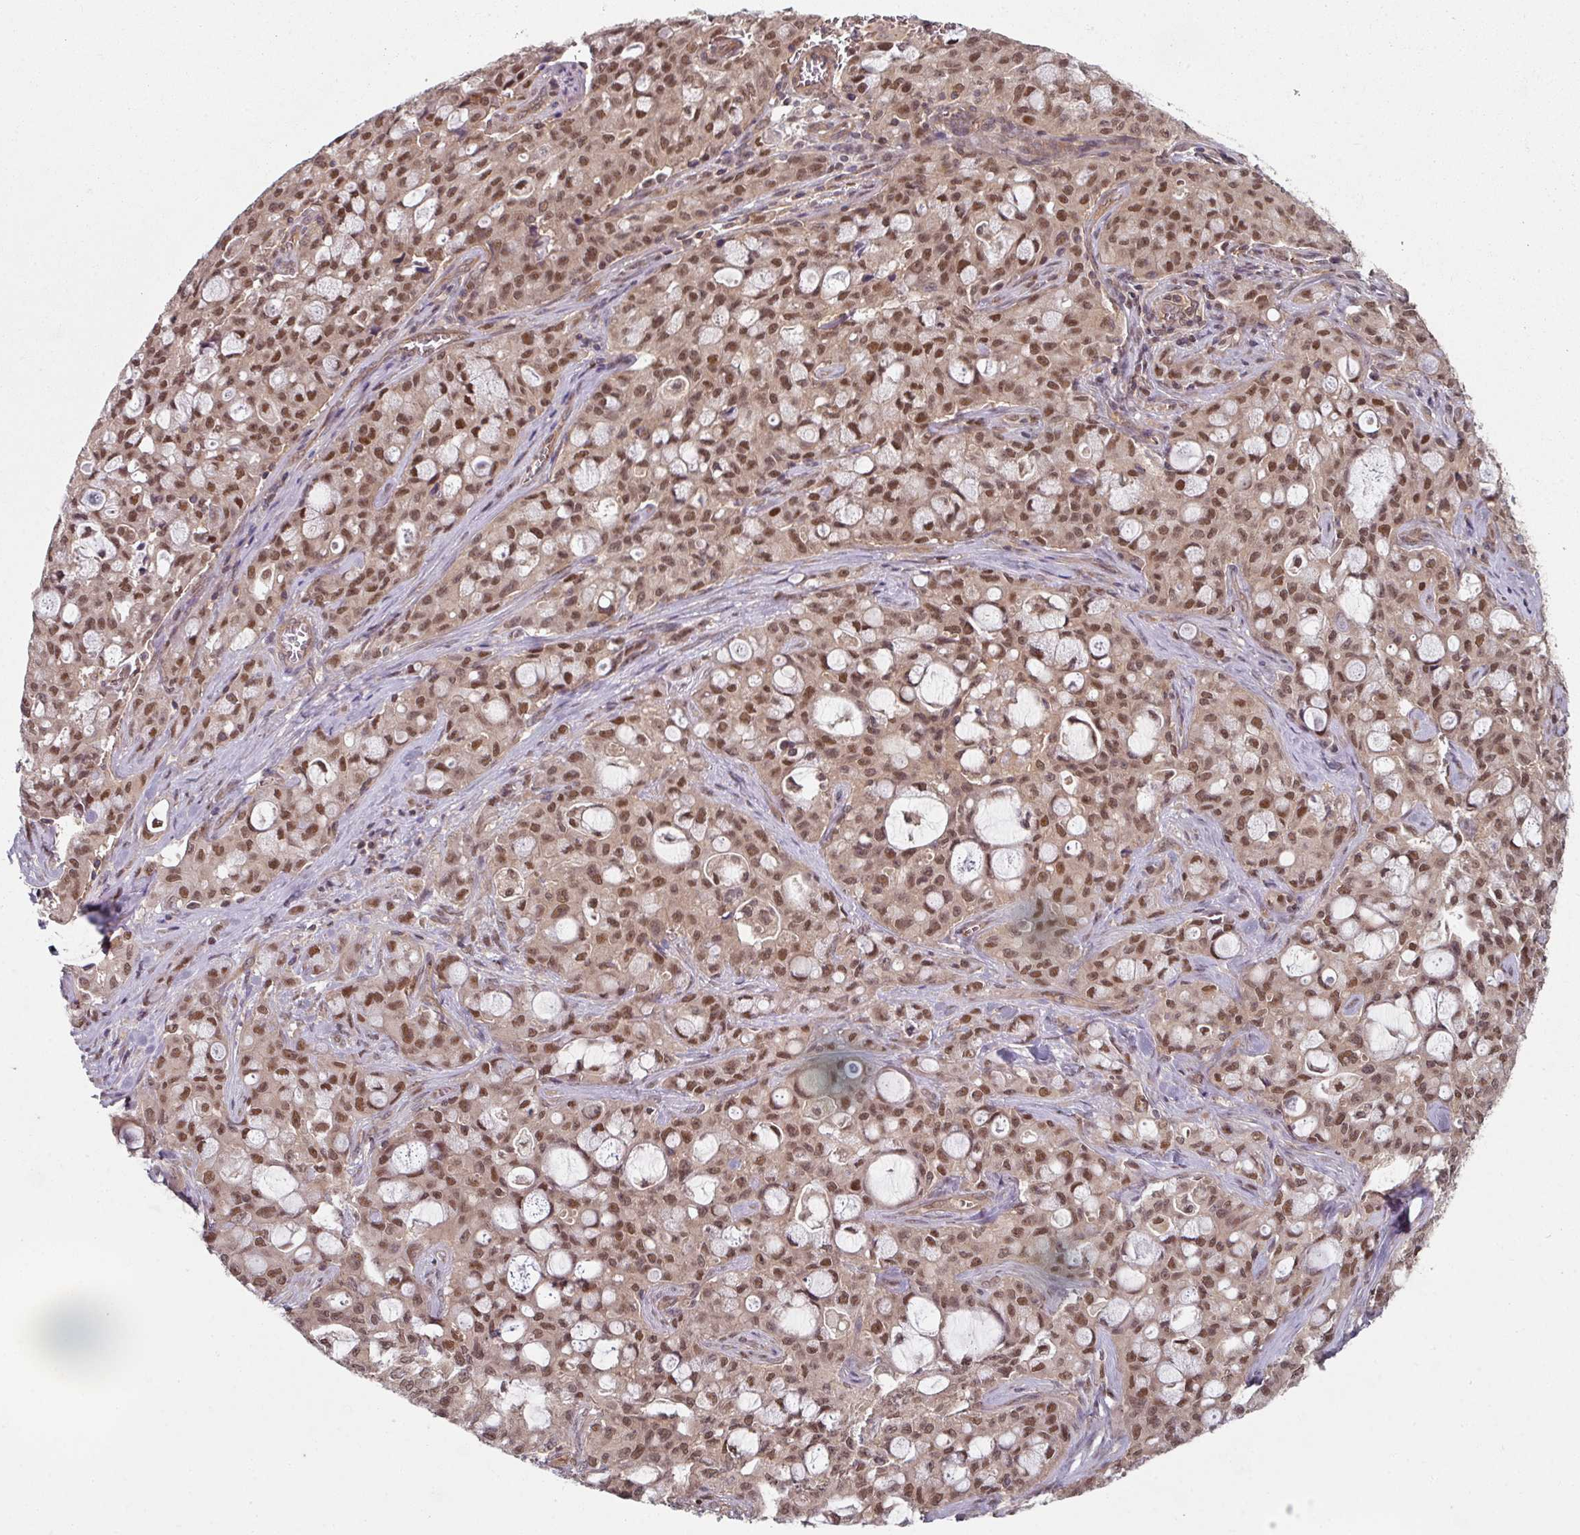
{"staining": {"intensity": "moderate", "quantity": ">75%", "location": "nuclear"}, "tissue": "lung cancer", "cell_type": "Tumor cells", "image_type": "cancer", "snomed": [{"axis": "morphology", "description": "Adenocarcinoma, NOS"}, {"axis": "topography", "description": "Lung"}], "caption": "Tumor cells show moderate nuclear staining in approximately >75% of cells in lung cancer (adenocarcinoma).", "gene": "PSME3IP1", "patient": {"sex": "female", "age": 44}}